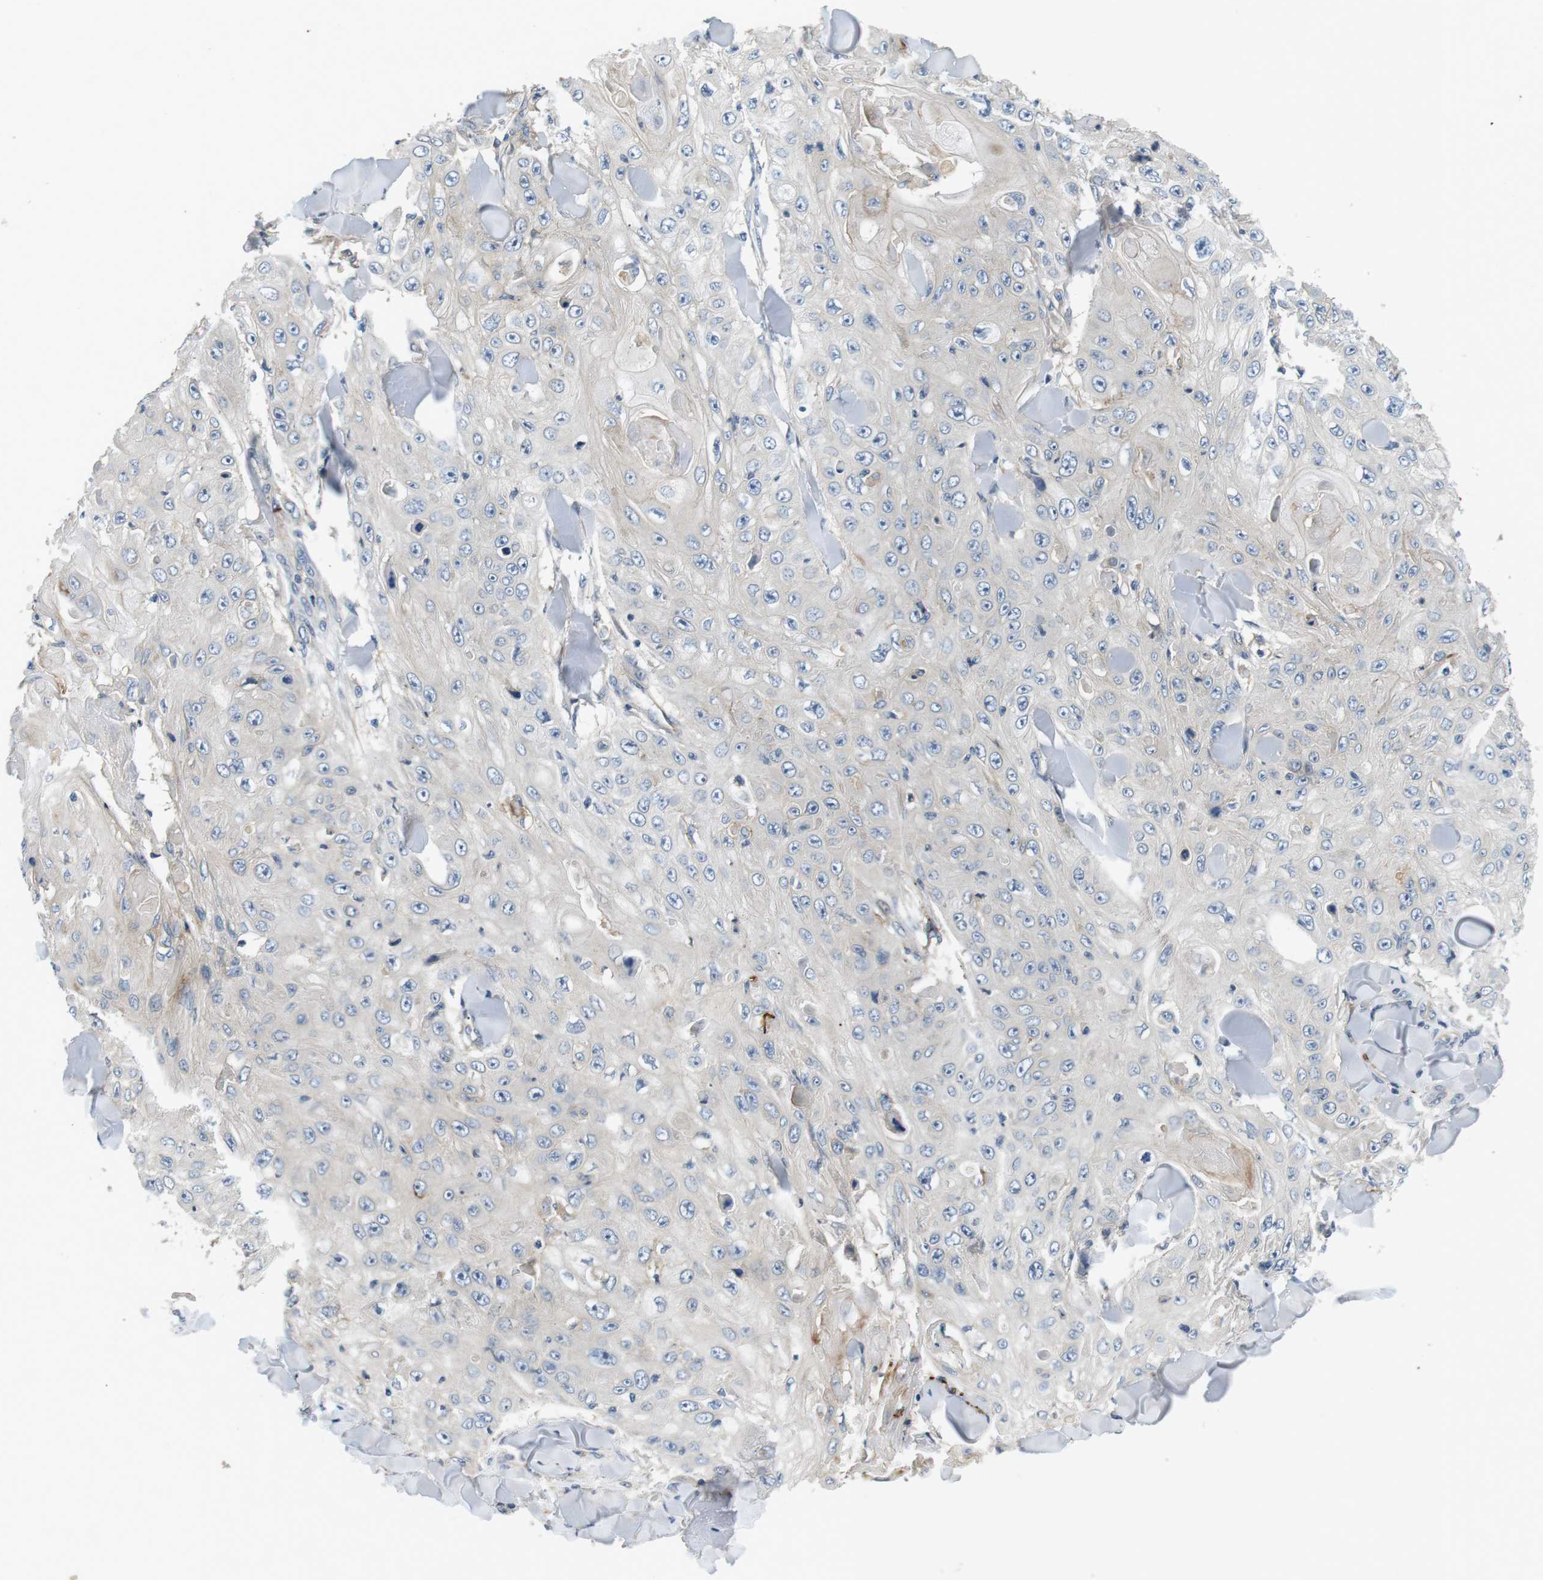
{"staining": {"intensity": "negative", "quantity": "none", "location": "none"}, "tissue": "skin cancer", "cell_type": "Tumor cells", "image_type": "cancer", "snomed": [{"axis": "morphology", "description": "Squamous cell carcinoma, NOS"}, {"axis": "topography", "description": "Skin"}], "caption": "A photomicrograph of squamous cell carcinoma (skin) stained for a protein shows no brown staining in tumor cells. Brightfield microscopy of immunohistochemistry stained with DAB (3,3'-diaminobenzidine) (brown) and hematoxylin (blue), captured at high magnification.", "gene": "SLC30A1", "patient": {"sex": "male", "age": 86}}